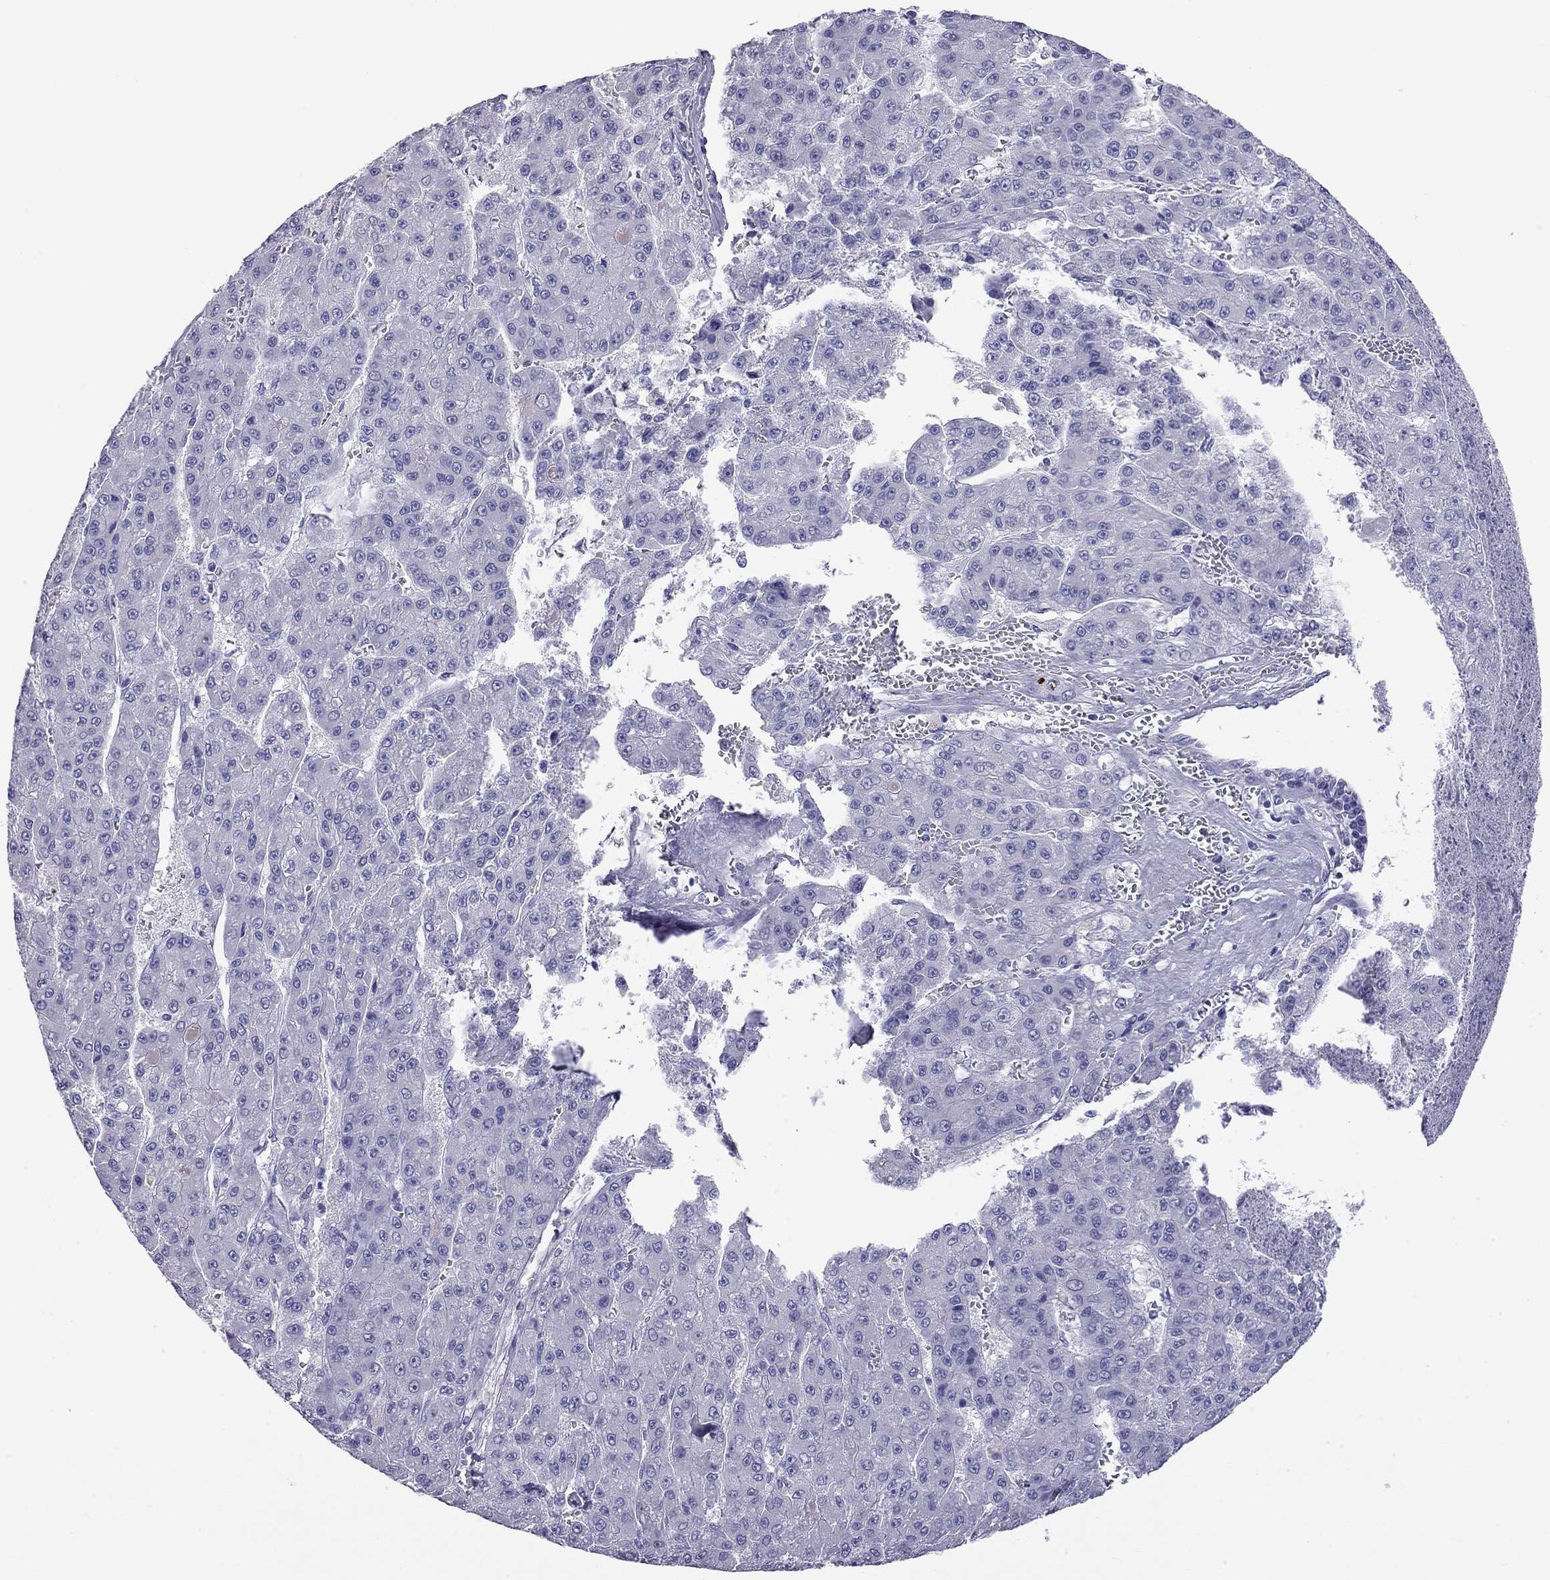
{"staining": {"intensity": "negative", "quantity": "none", "location": "none"}, "tissue": "liver cancer", "cell_type": "Tumor cells", "image_type": "cancer", "snomed": [{"axis": "morphology", "description": "Carcinoma, Hepatocellular, NOS"}, {"axis": "topography", "description": "Liver"}], "caption": "Immunohistochemistry image of liver cancer (hepatocellular carcinoma) stained for a protein (brown), which reveals no positivity in tumor cells. The staining is performed using DAB brown chromogen with nuclei counter-stained in using hematoxylin.", "gene": "ODF4", "patient": {"sex": "male", "age": 70}}